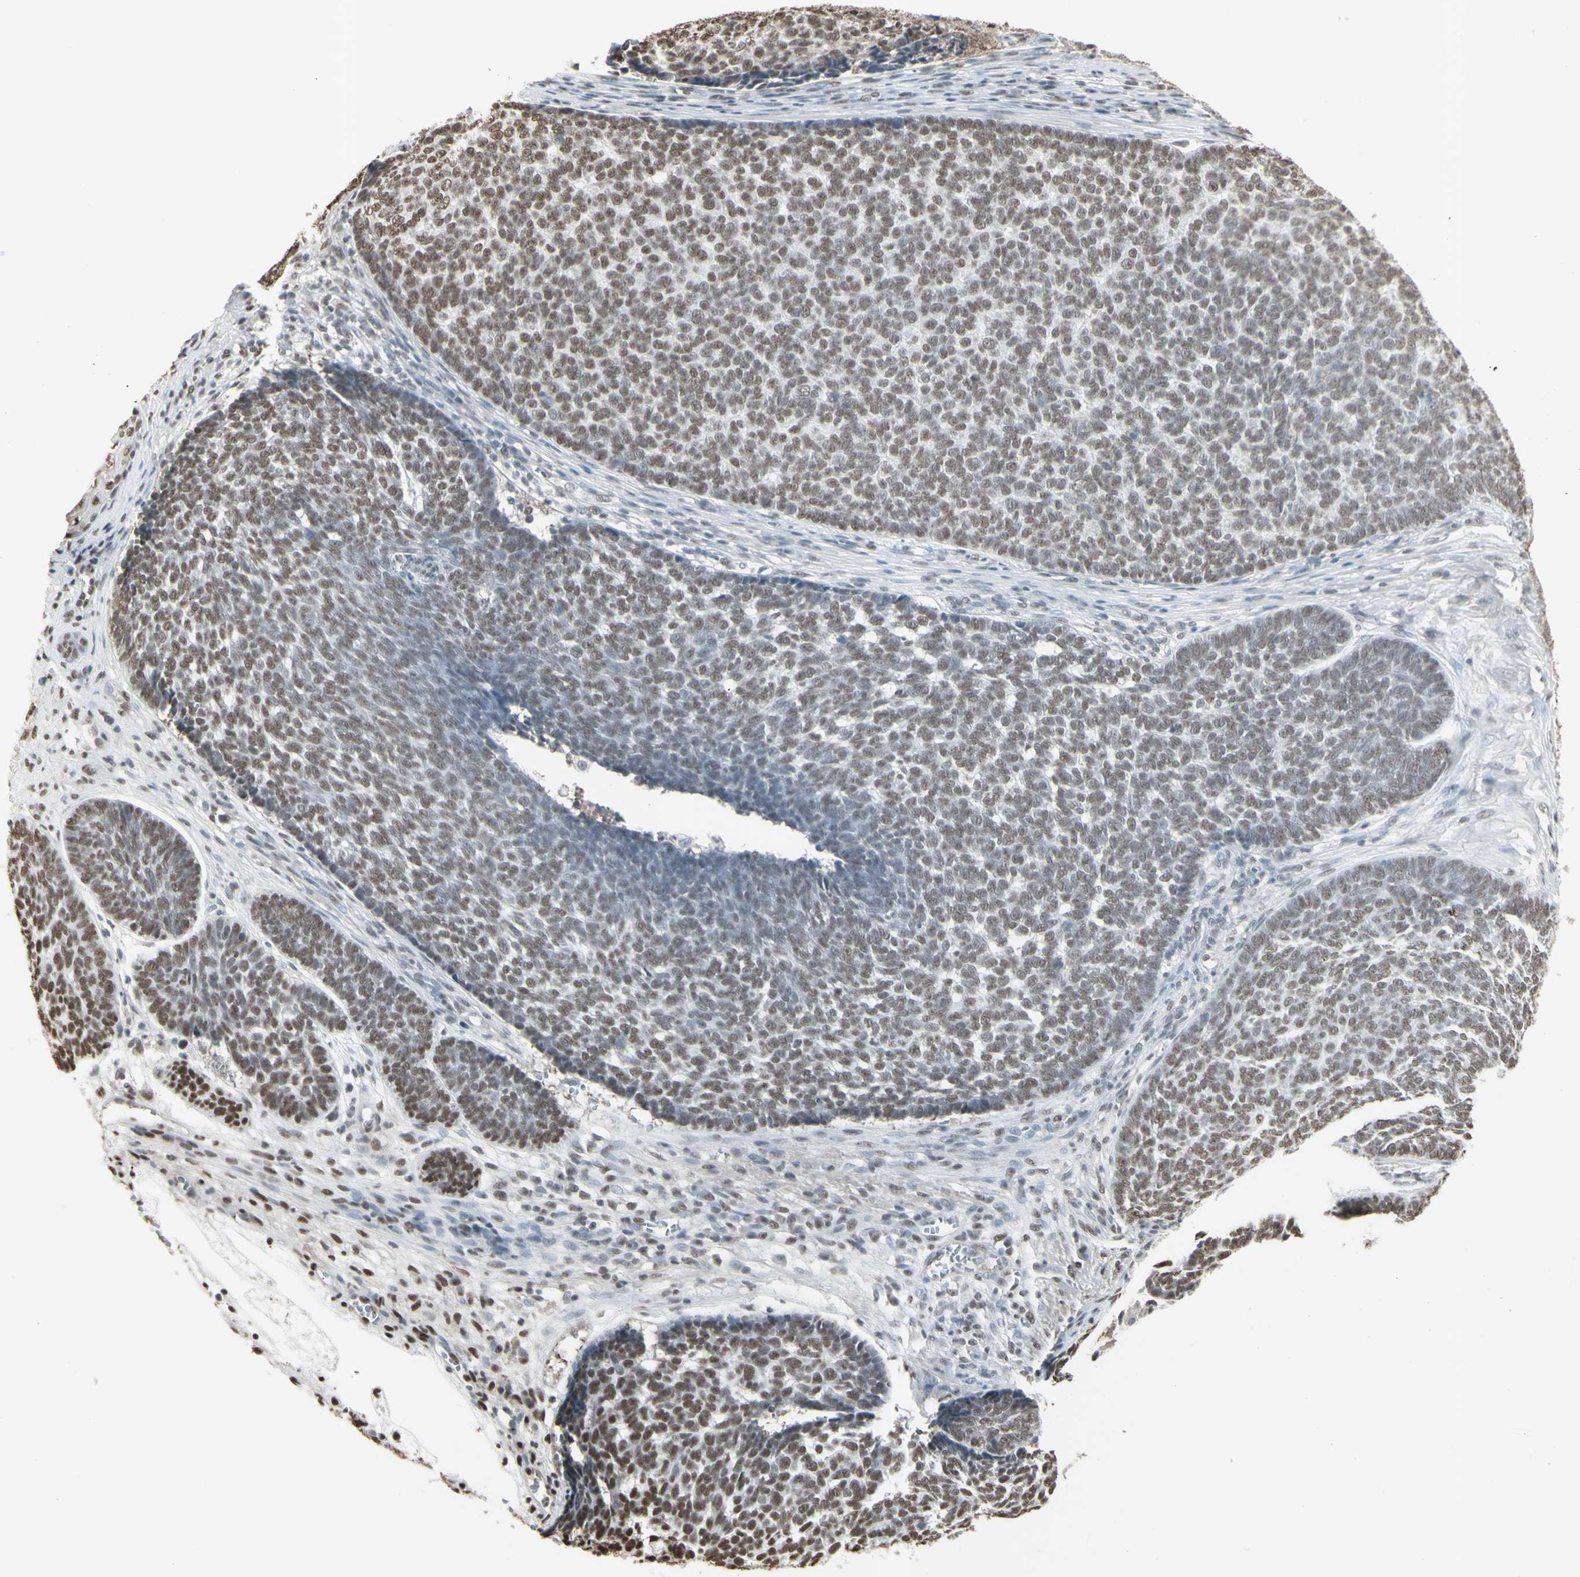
{"staining": {"intensity": "moderate", "quantity": ">75%", "location": "nuclear"}, "tissue": "skin cancer", "cell_type": "Tumor cells", "image_type": "cancer", "snomed": [{"axis": "morphology", "description": "Basal cell carcinoma"}, {"axis": "topography", "description": "Skin"}], "caption": "A micrograph of human skin cancer stained for a protein demonstrates moderate nuclear brown staining in tumor cells. (Brightfield microscopy of DAB IHC at high magnification).", "gene": "TRIM28", "patient": {"sex": "male", "age": 84}}